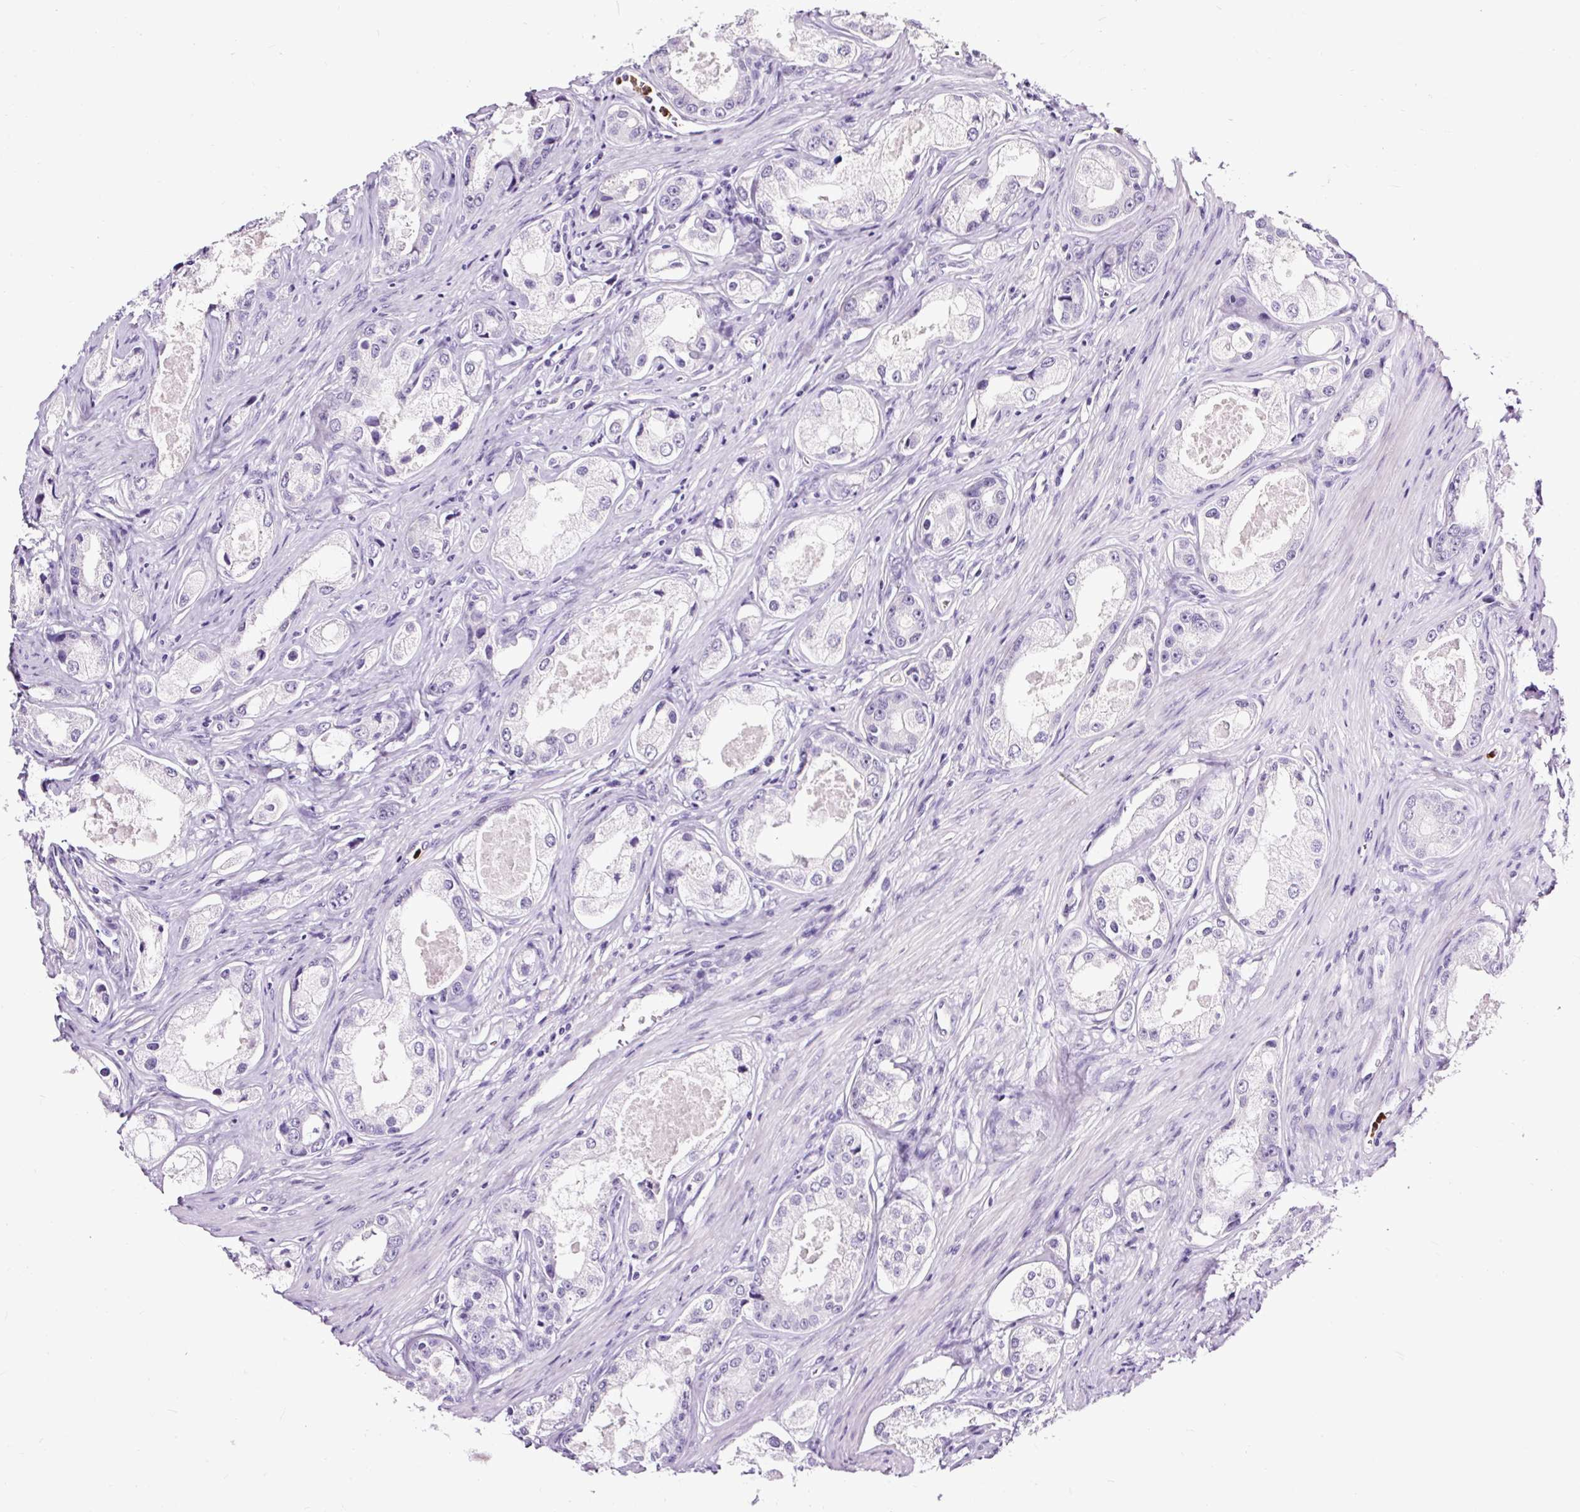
{"staining": {"intensity": "negative", "quantity": "none", "location": "none"}, "tissue": "prostate cancer", "cell_type": "Tumor cells", "image_type": "cancer", "snomed": [{"axis": "morphology", "description": "Adenocarcinoma, Low grade"}, {"axis": "topography", "description": "Prostate"}], "caption": "Immunohistochemical staining of human prostate adenocarcinoma (low-grade) exhibits no significant positivity in tumor cells. Brightfield microscopy of IHC stained with DAB (brown) and hematoxylin (blue), captured at high magnification.", "gene": "SLC7A8", "patient": {"sex": "male", "age": 68}}